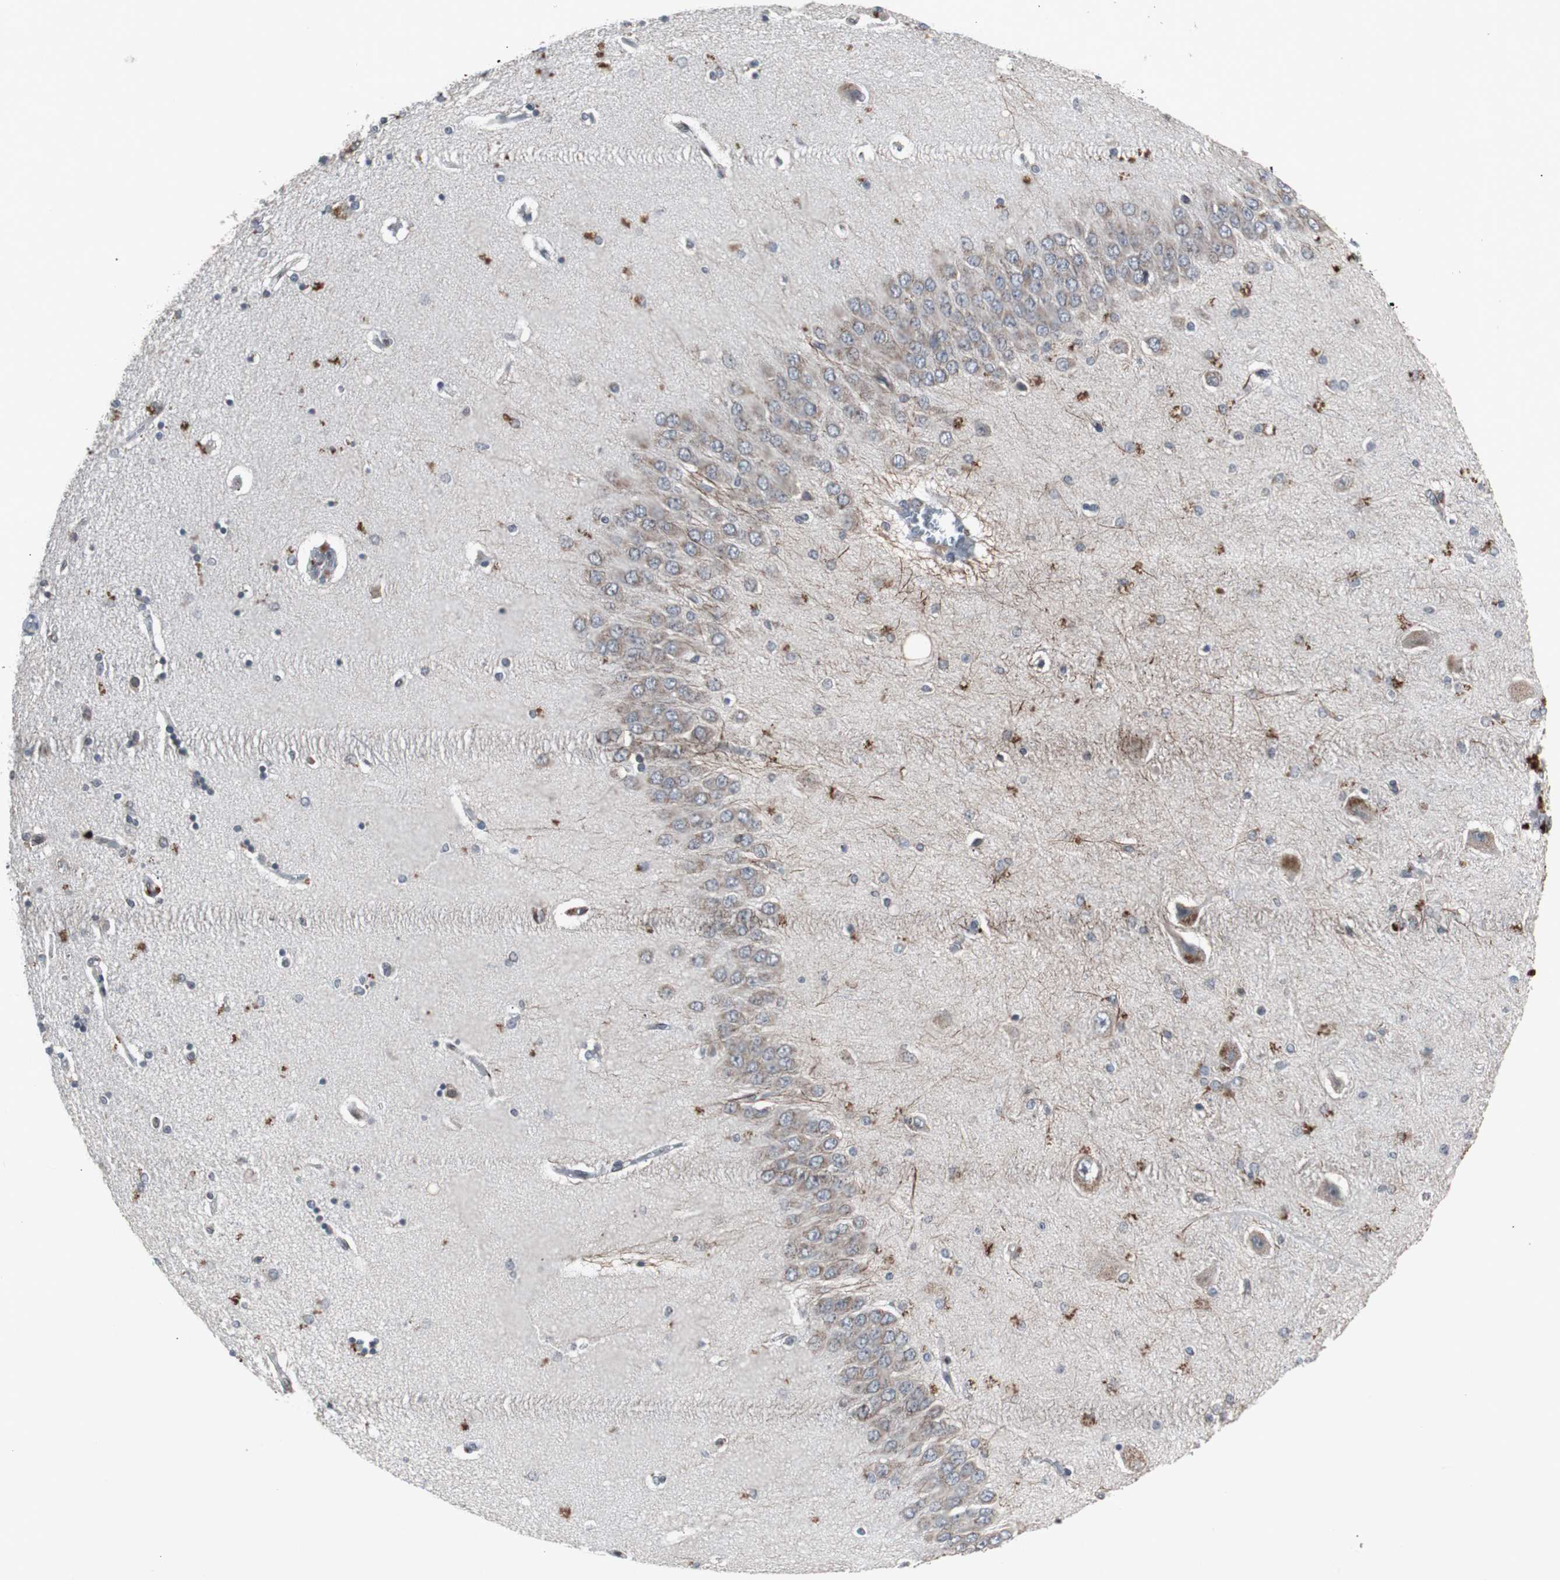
{"staining": {"intensity": "moderate", "quantity": "25%-75%", "location": "cytoplasmic/membranous"}, "tissue": "hippocampus", "cell_type": "Glial cells", "image_type": "normal", "snomed": [{"axis": "morphology", "description": "Normal tissue, NOS"}, {"axis": "topography", "description": "Hippocampus"}], "caption": "Immunohistochemistry histopathology image of unremarkable hippocampus: human hippocampus stained using immunohistochemistry (IHC) demonstrates medium levels of moderate protein expression localized specifically in the cytoplasmic/membranous of glial cells, appearing as a cytoplasmic/membranous brown color.", "gene": "ZNF396", "patient": {"sex": "female", "age": 54}}